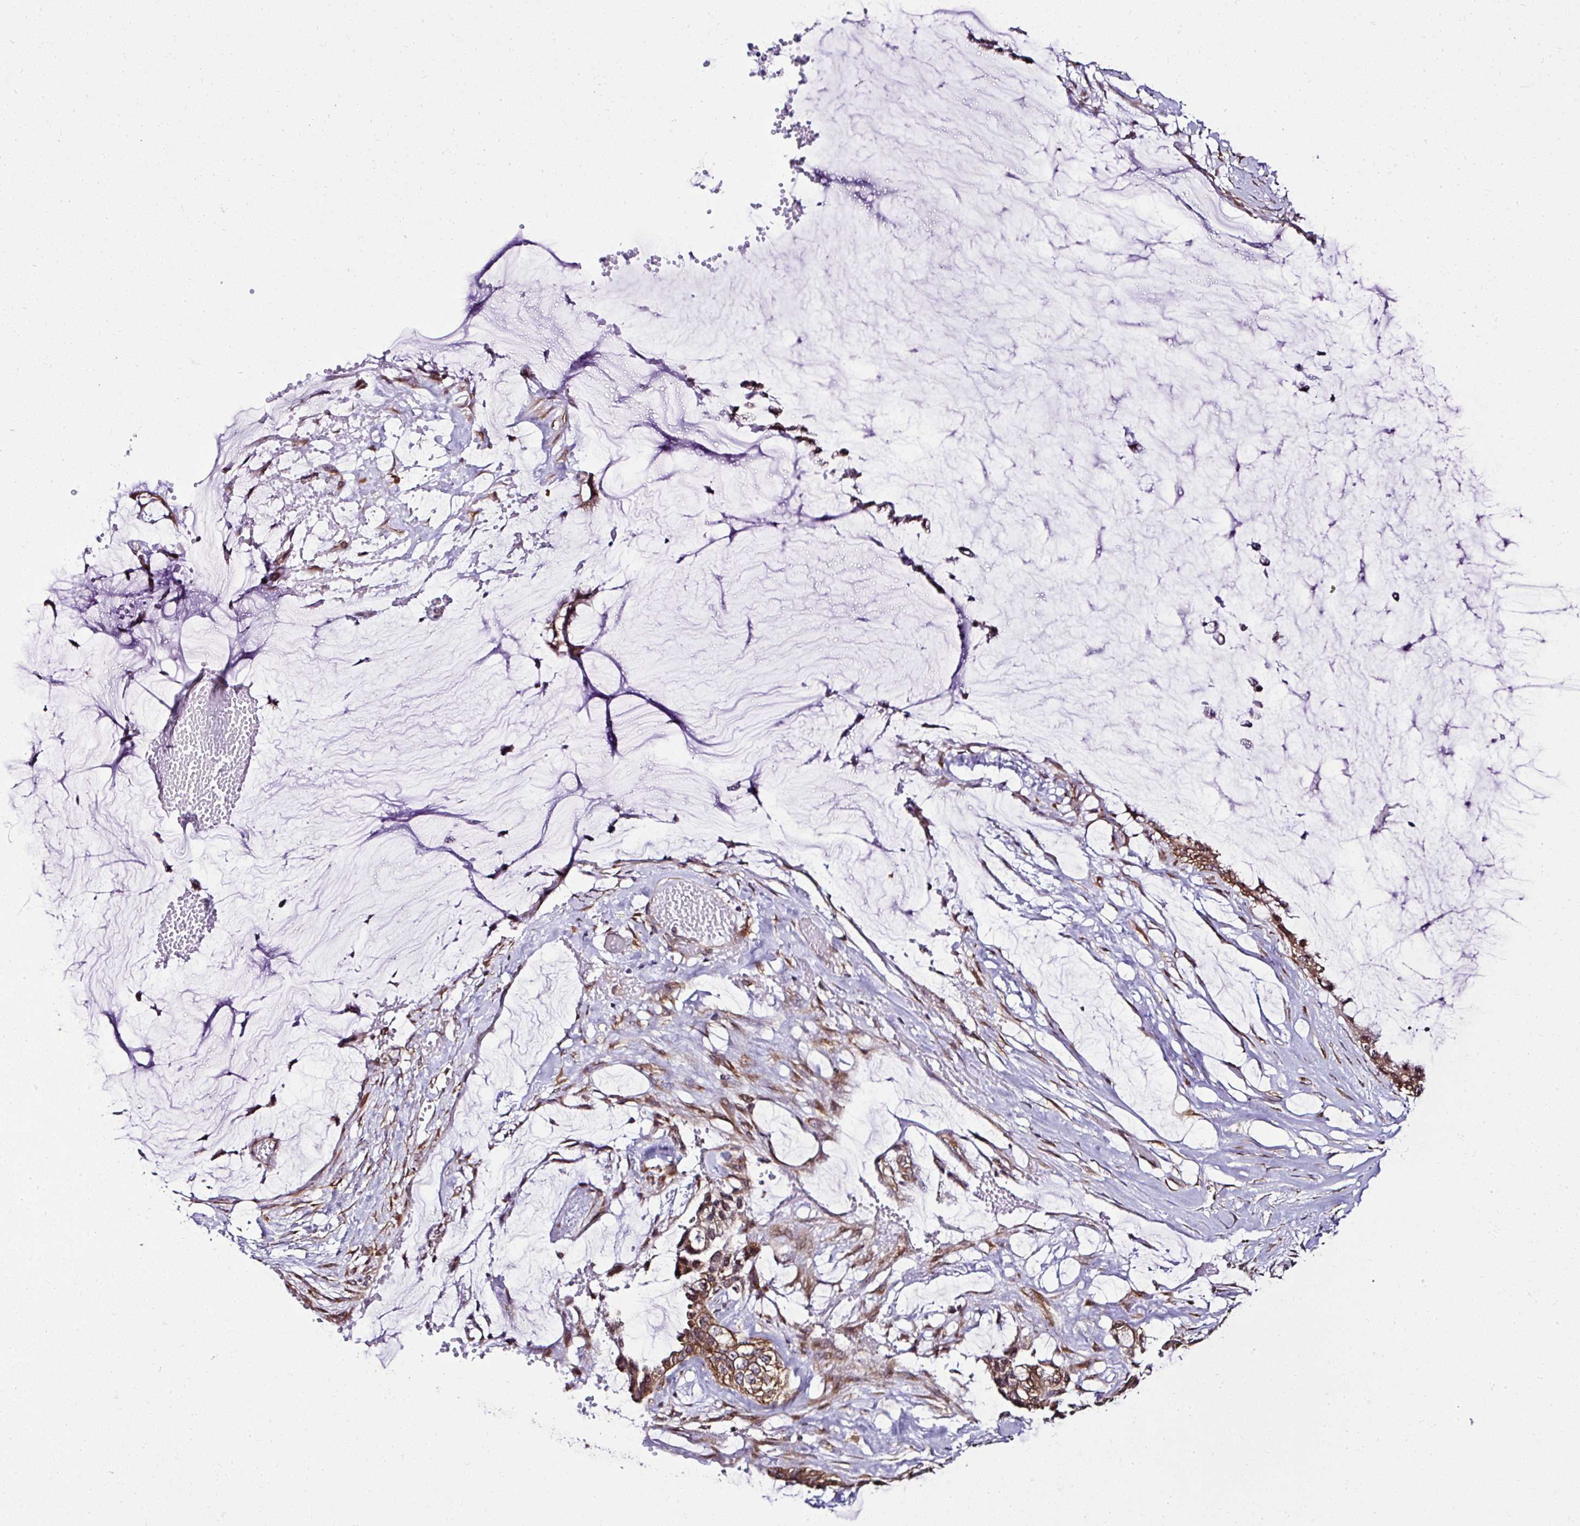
{"staining": {"intensity": "moderate", "quantity": ">75%", "location": "cytoplasmic/membranous"}, "tissue": "ovarian cancer", "cell_type": "Tumor cells", "image_type": "cancer", "snomed": [{"axis": "morphology", "description": "Cystadenocarcinoma, mucinous, NOS"}, {"axis": "topography", "description": "Ovary"}], "caption": "High-magnification brightfield microscopy of mucinous cystadenocarcinoma (ovarian) stained with DAB (brown) and counterstained with hematoxylin (blue). tumor cells exhibit moderate cytoplasmic/membranous staining is seen in approximately>75% of cells.", "gene": "RPS7", "patient": {"sex": "female", "age": 39}}